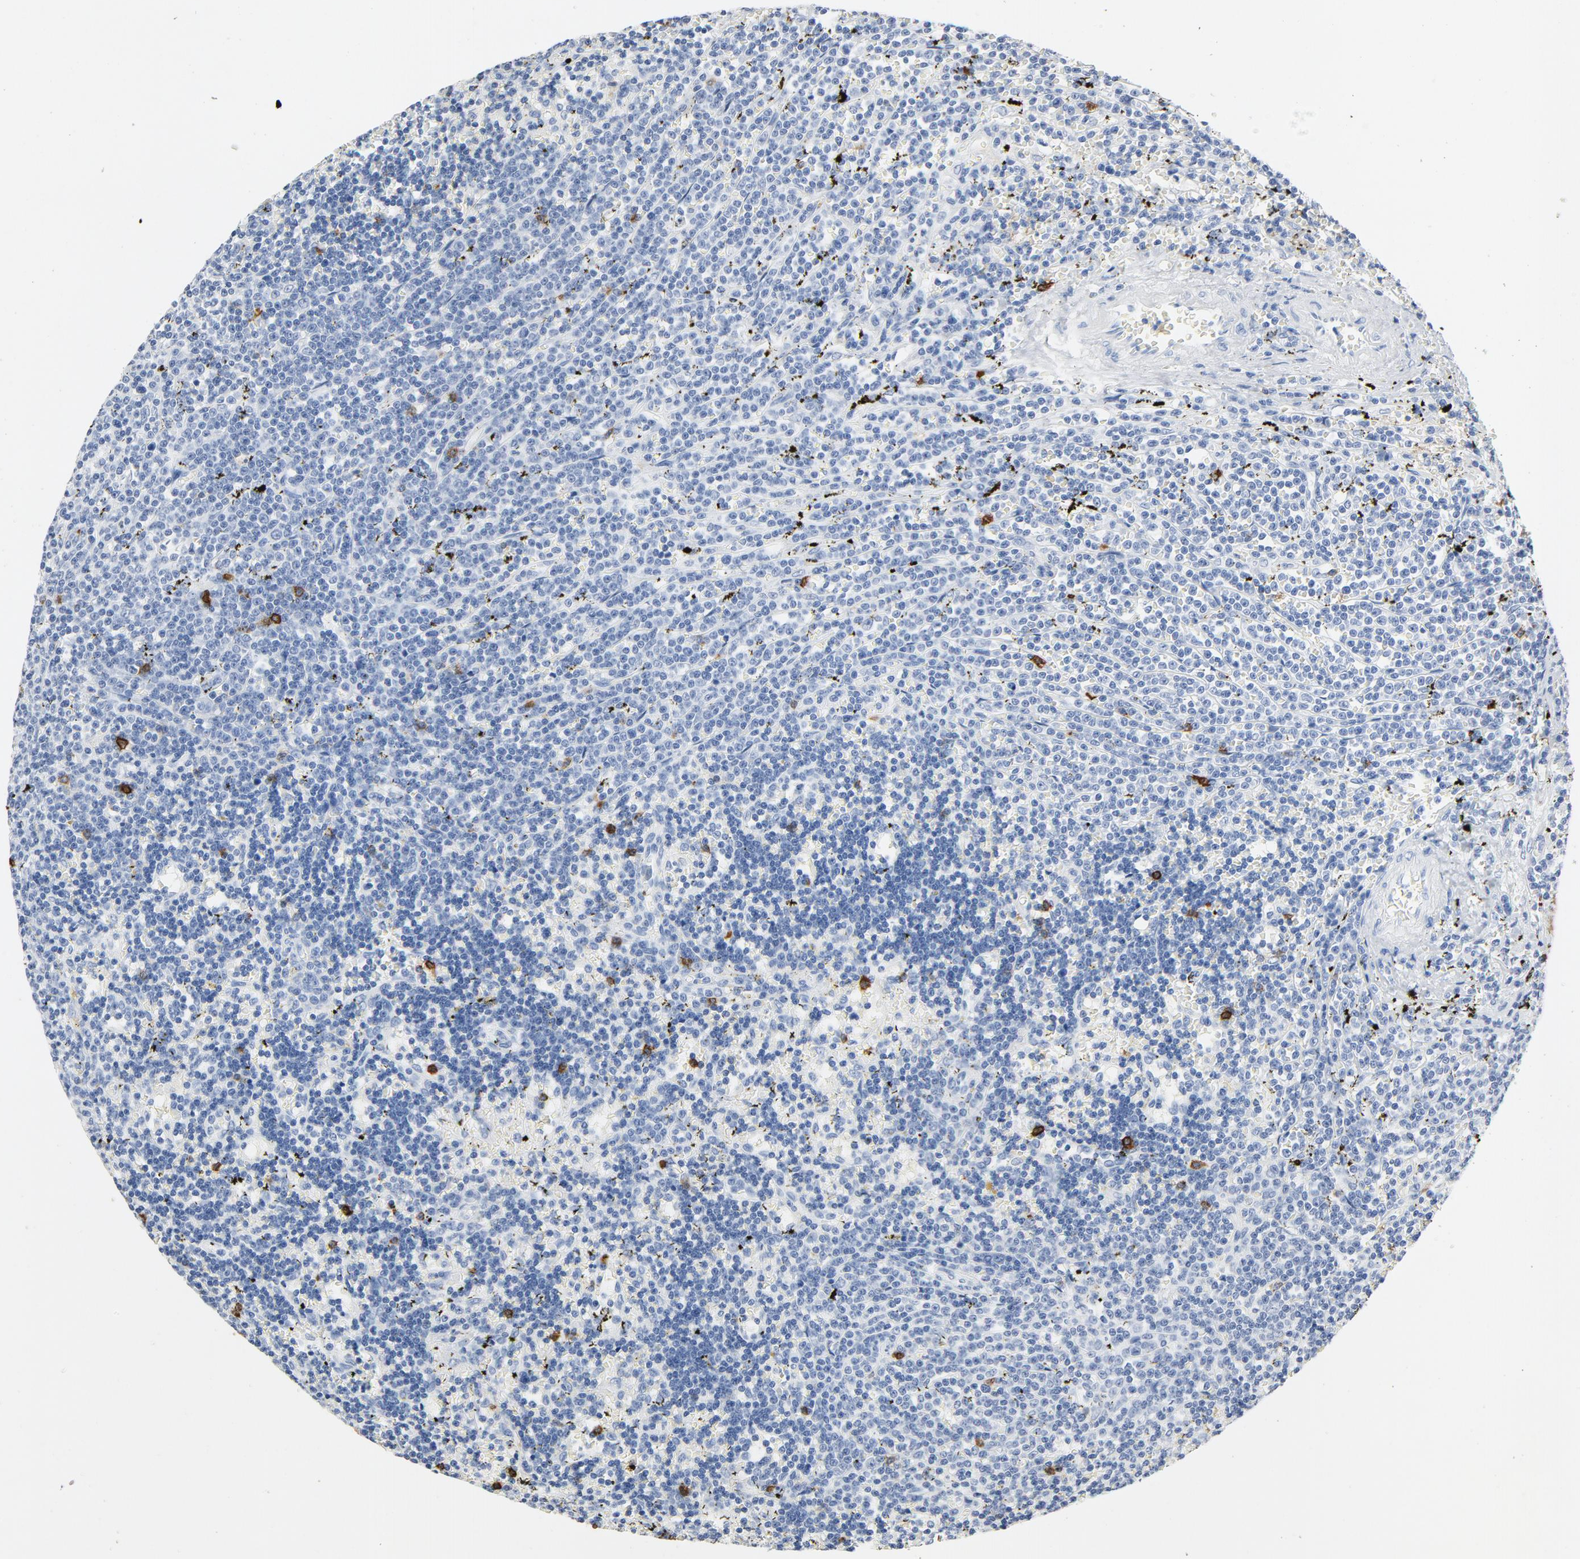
{"staining": {"intensity": "strong", "quantity": "<25%", "location": "cytoplasmic/membranous"}, "tissue": "lymphoma", "cell_type": "Tumor cells", "image_type": "cancer", "snomed": [{"axis": "morphology", "description": "Malignant lymphoma, non-Hodgkin's type, Low grade"}, {"axis": "topography", "description": "Spleen"}], "caption": "Immunohistochemical staining of human malignant lymphoma, non-Hodgkin's type (low-grade) shows medium levels of strong cytoplasmic/membranous protein expression in about <25% of tumor cells.", "gene": "PTPRB", "patient": {"sex": "male", "age": 60}}